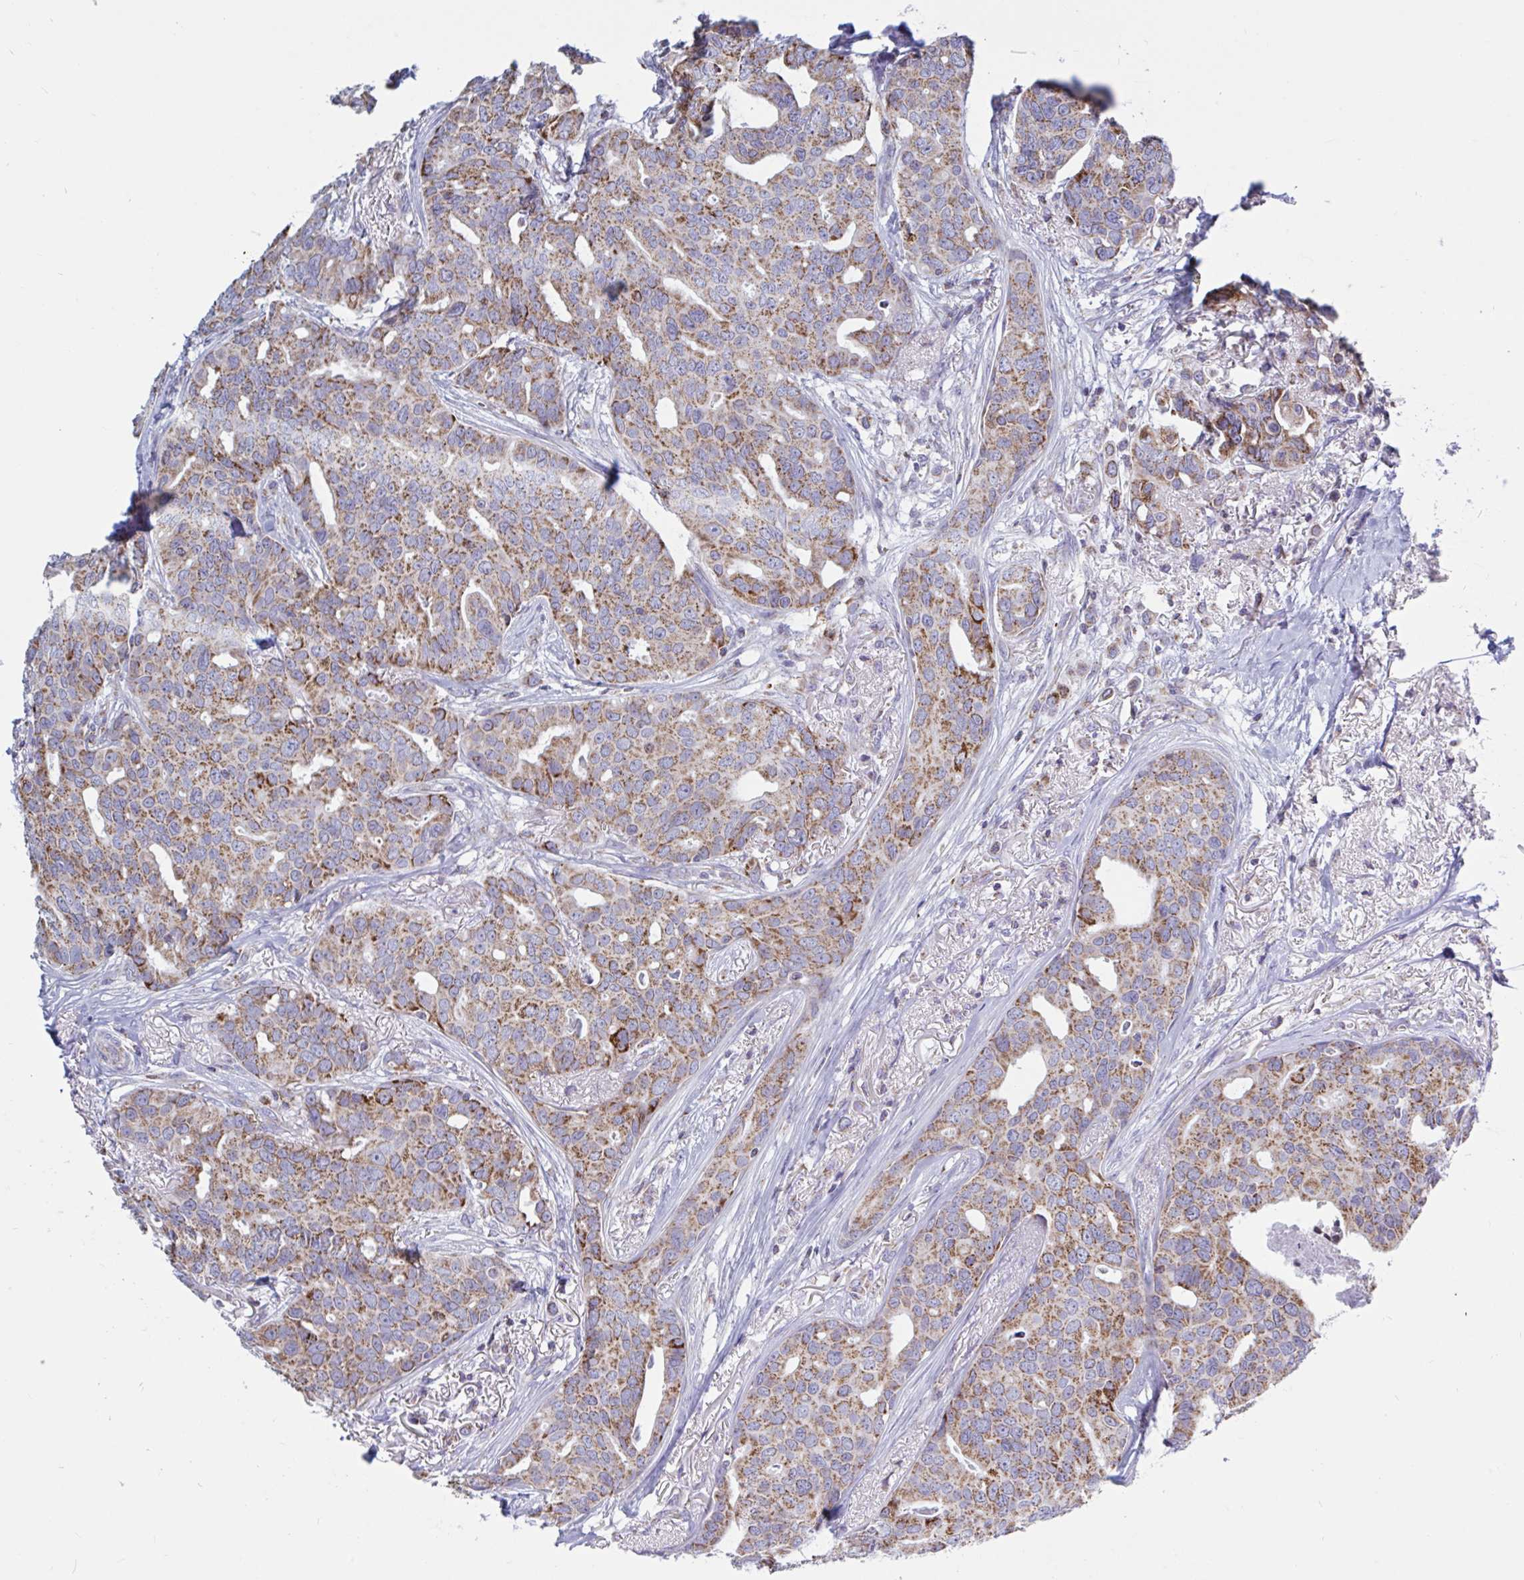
{"staining": {"intensity": "weak", "quantity": ">75%", "location": "cytoplasmic/membranous"}, "tissue": "breast cancer", "cell_type": "Tumor cells", "image_type": "cancer", "snomed": [{"axis": "morphology", "description": "Duct carcinoma"}, {"axis": "topography", "description": "Breast"}], "caption": "Protein staining reveals weak cytoplasmic/membranous positivity in about >75% of tumor cells in breast cancer. The protein is shown in brown color, while the nuclei are stained blue.", "gene": "HSPE1", "patient": {"sex": "female", "age": 54}}